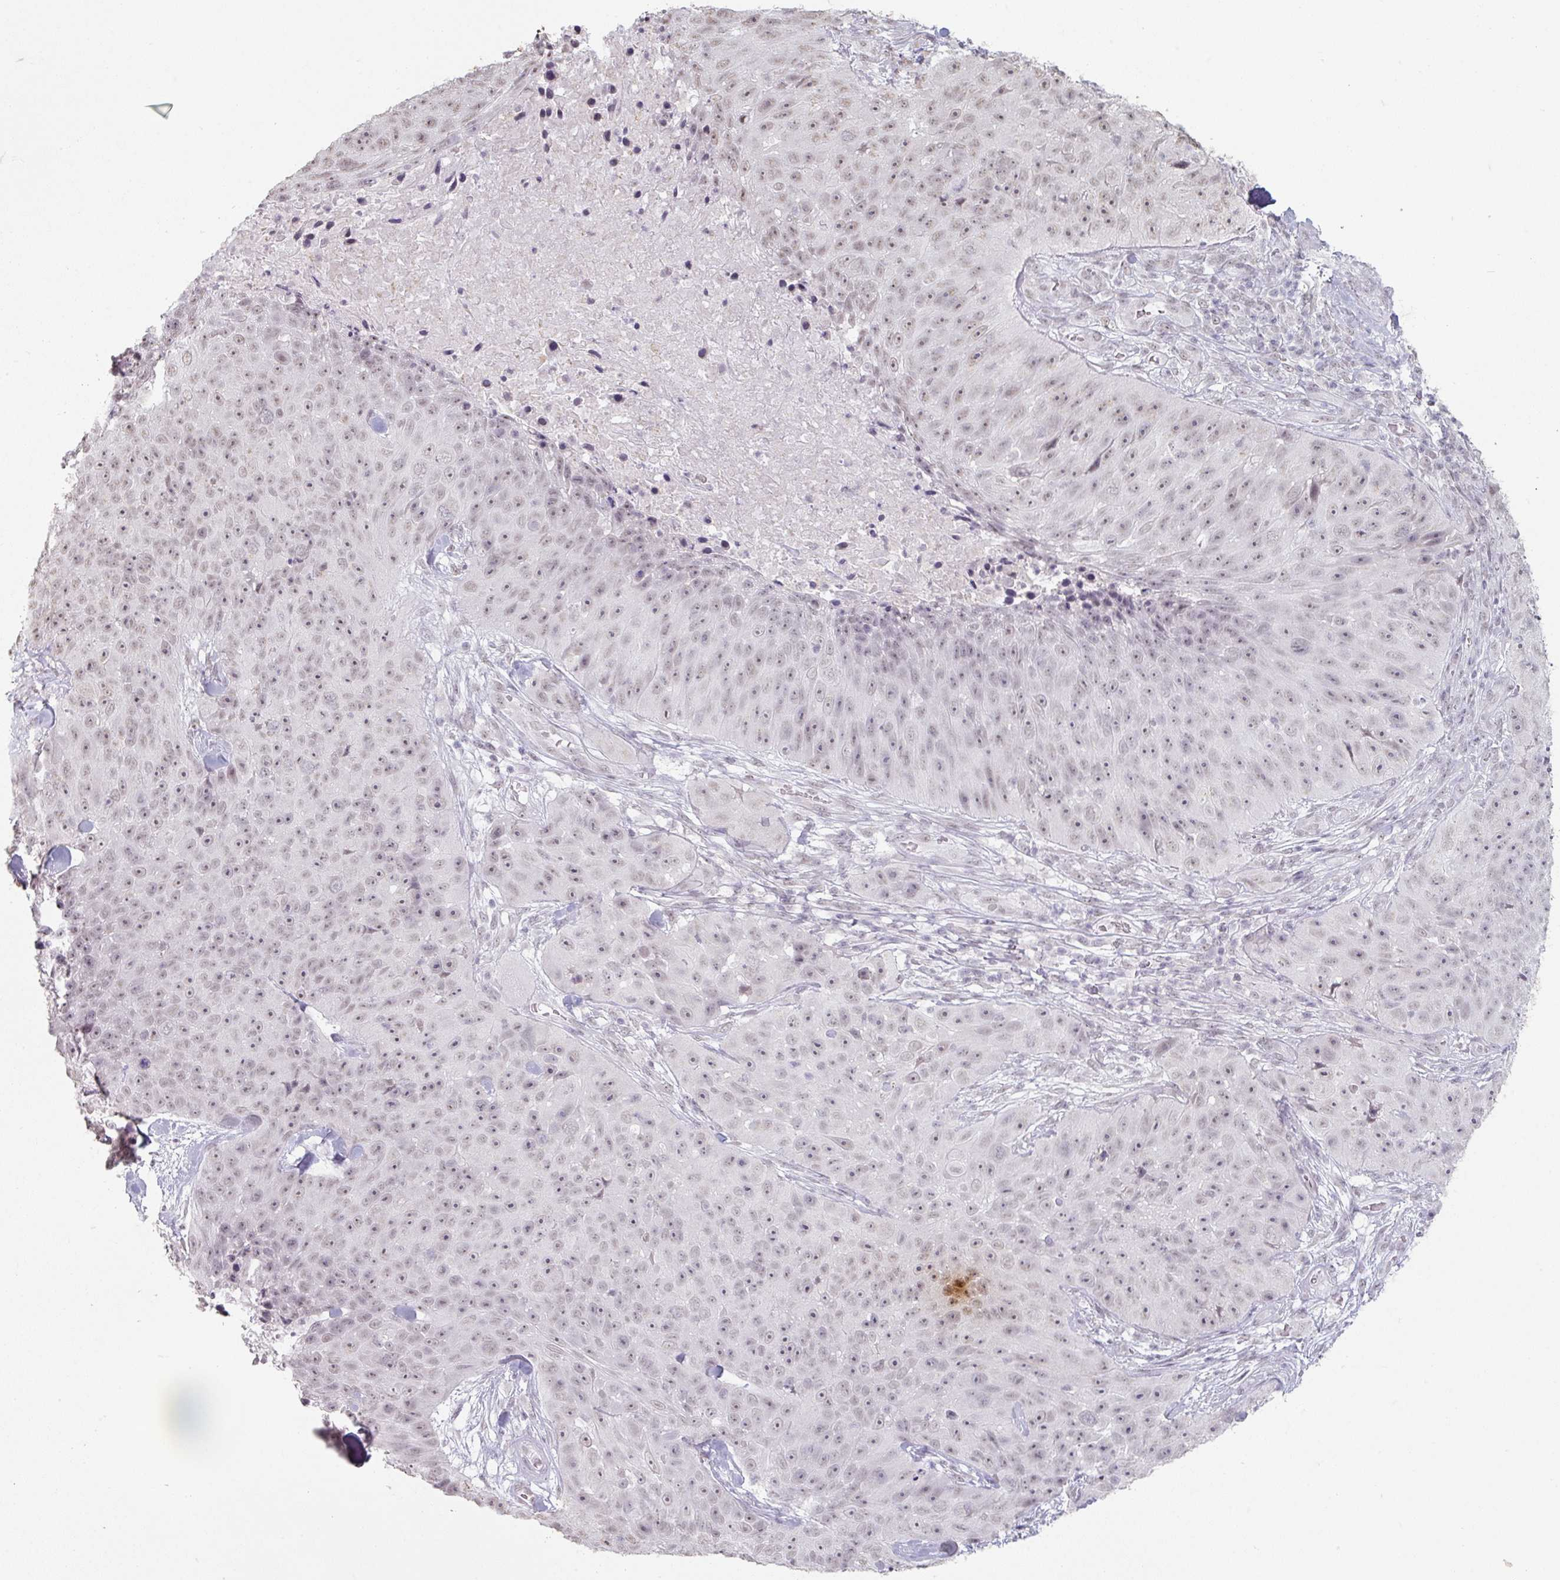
{"staining": {"intensity": "weak", "quantity": "25%-75%", "location": "nuclear"}, "tissue": "skin cancer", "cell_type": "Tumor cells", "image_type": "cancer", "snomed": [{"axis": "morphology", "description": "Squamous cell carcinoma, NOS"}, {"axis": "topography", "description": "Skin"}], "caption": "Tumor cells display weak nuclear staining in about 25%-75% of cells in skin squamous cell carcinoma.", "gene": "SPRR1A", "patient": {"sex": "female", "age": 87}}